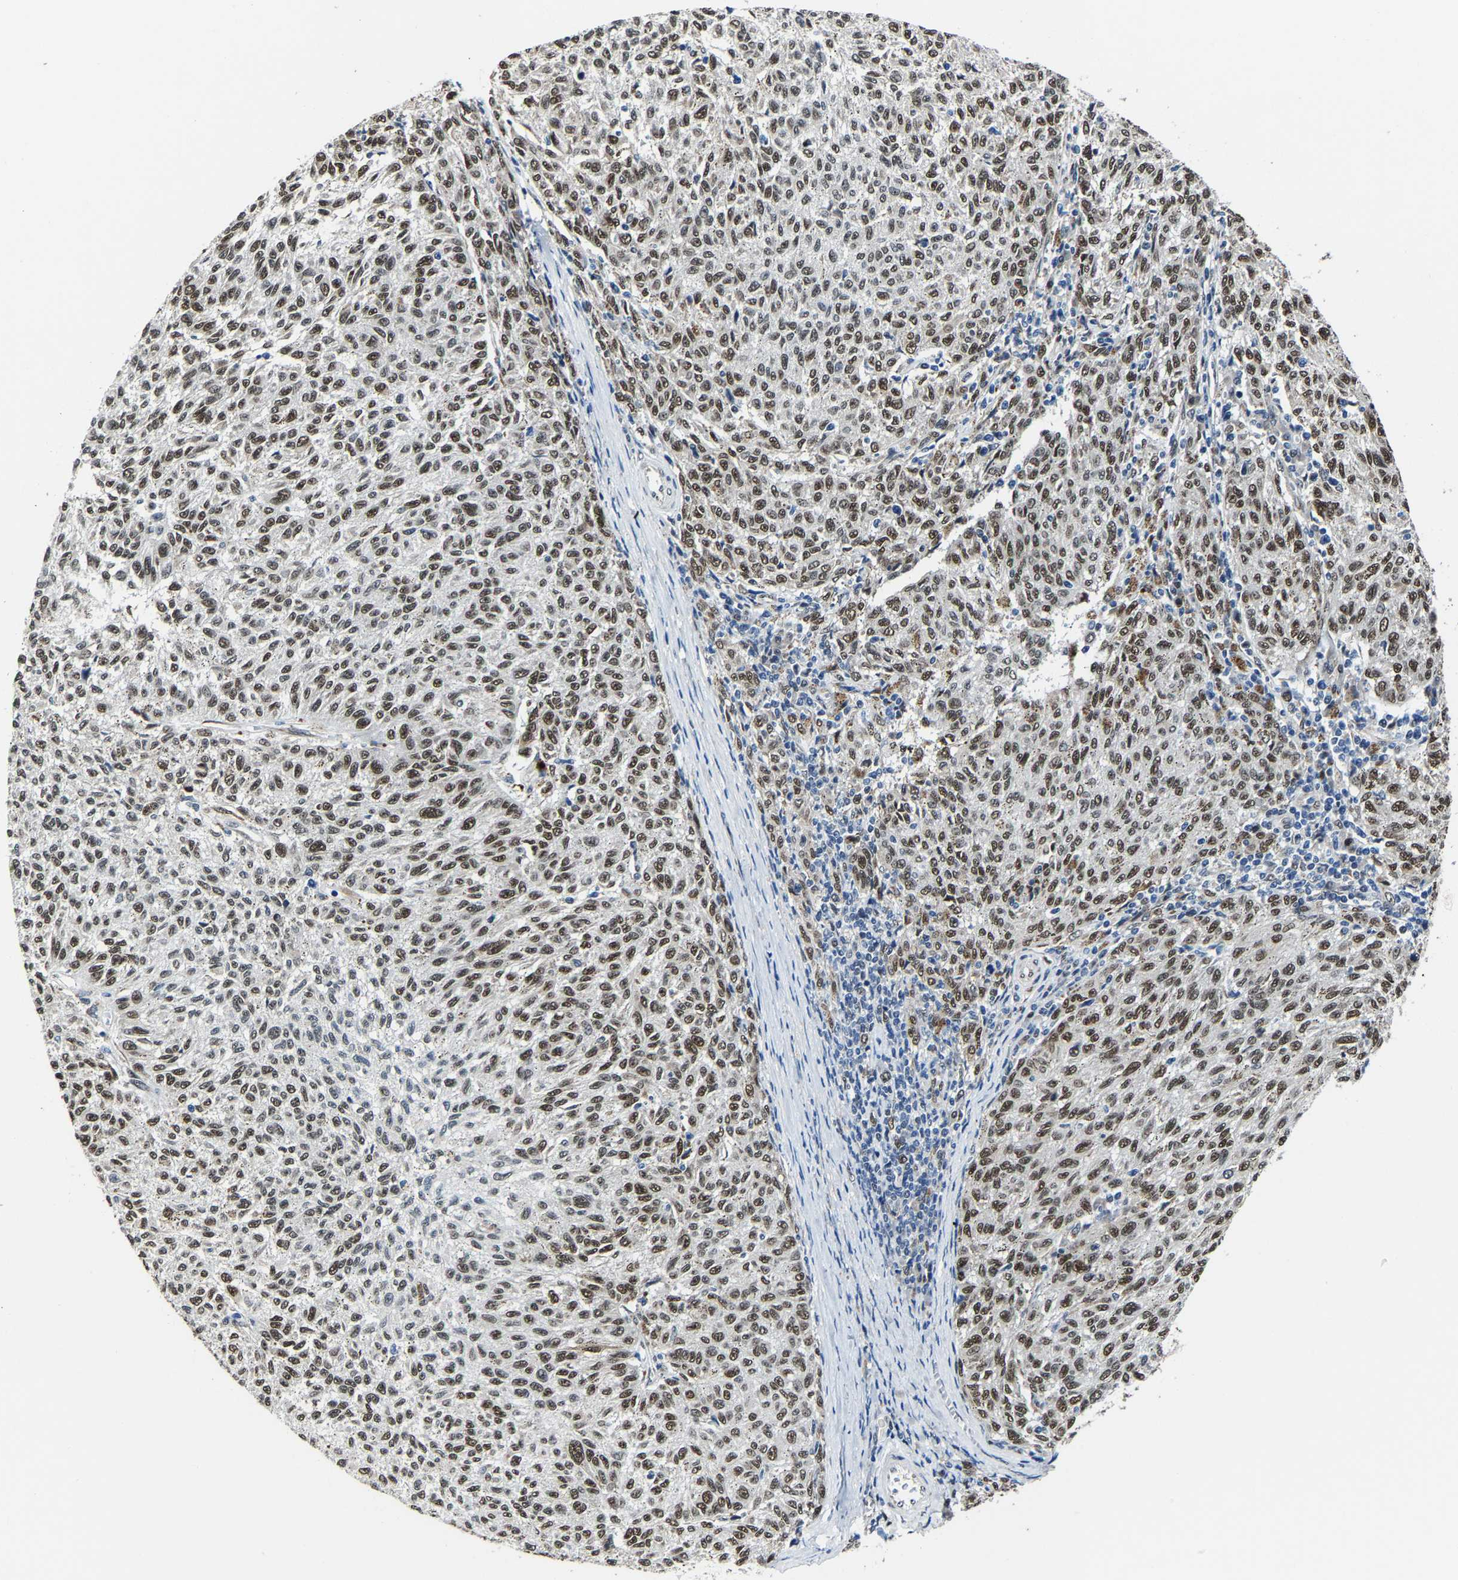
{"staining": {"intensity": "moderate", "quantity": ">75%", "location": "nuclear"}, "tissue": "melanoma", "cell_type": "Tumor cells", "image_type": "cancer", "snomed": [{"axis": "morphology", "description": "Malignant melanoma, NOS"}, {"axis": "topography", "description": "Skin"}], "caption": "High-power microscopy captured an immunohistochemistry photomicrograph of malignant melanoma, revealing moderate nuclear expression in approximately >75% of tumor cells. (DAB IHC, brown staining for protein, blue staining for nuclei).", "gene": "METTL1", "patient": {"sex": "female", "age": 72}}